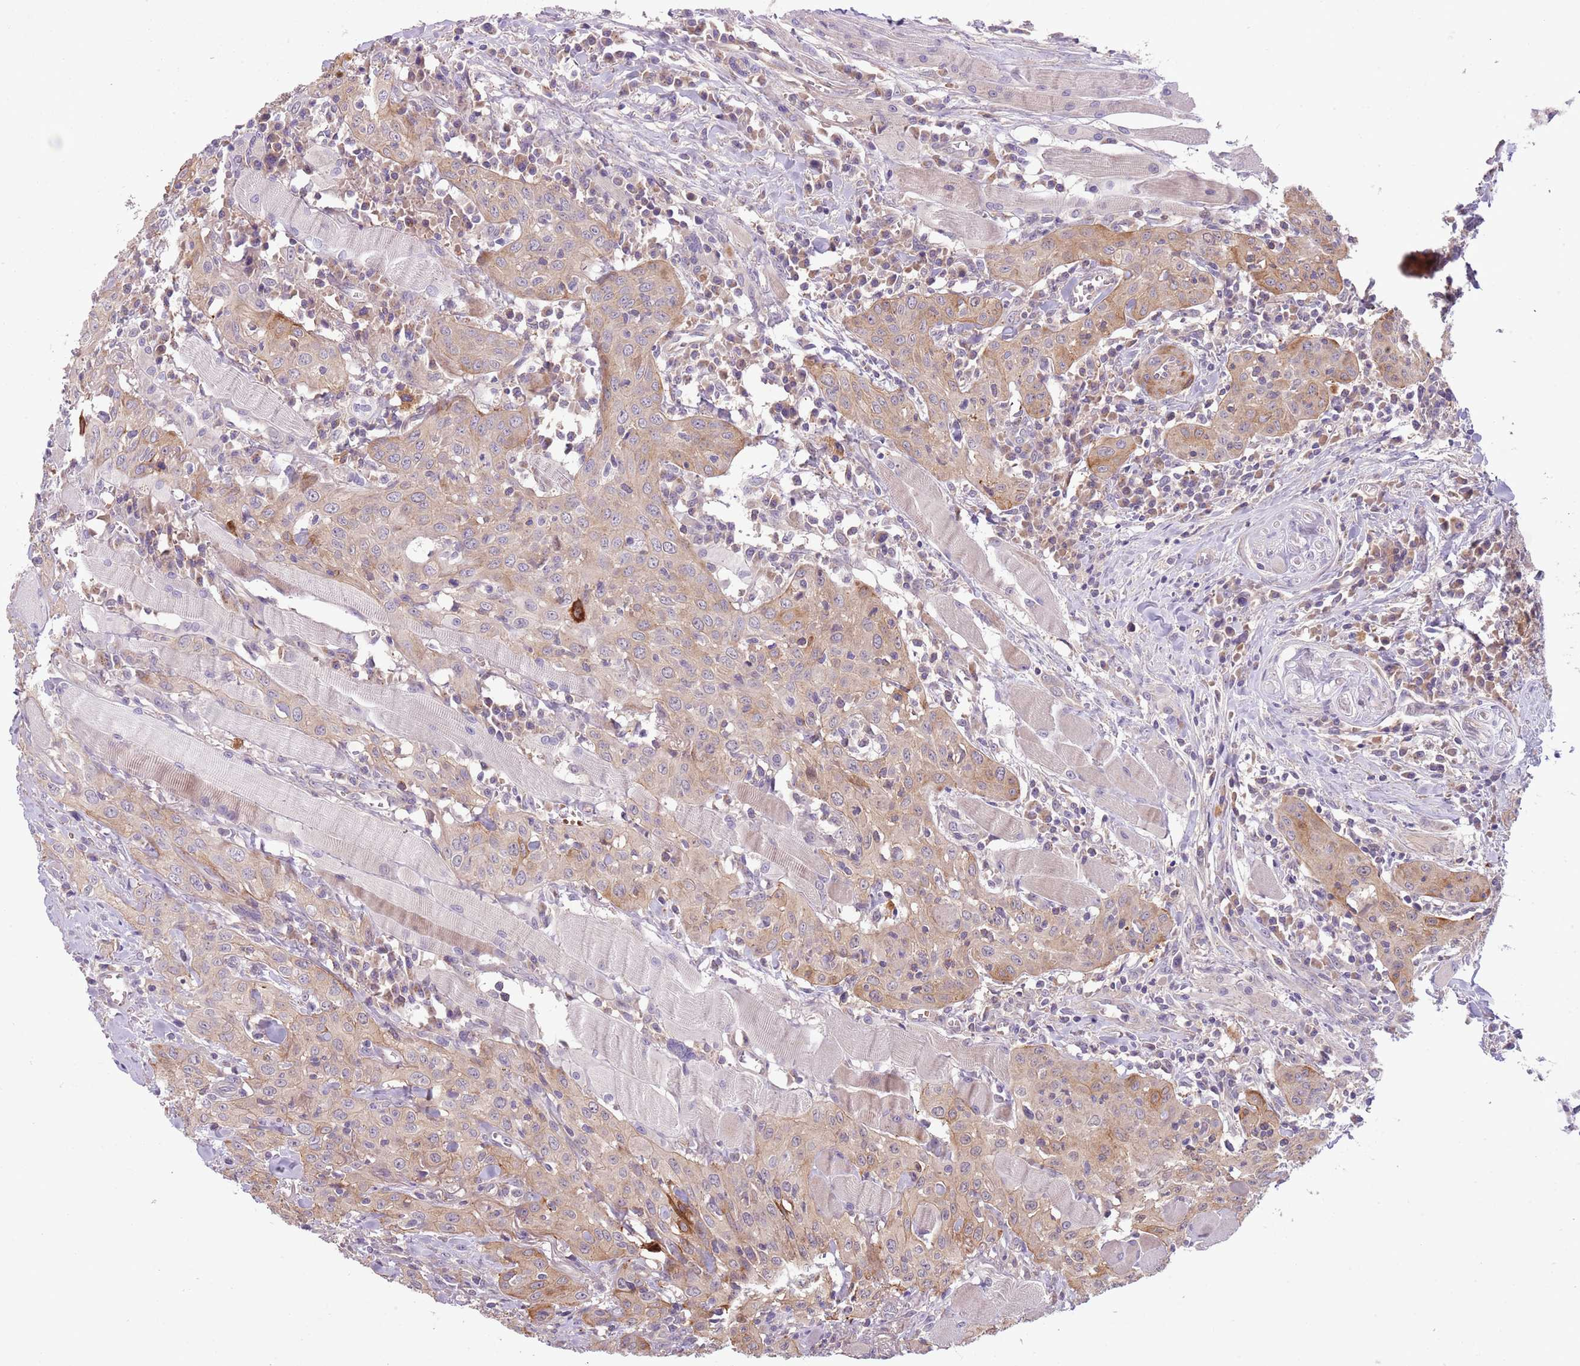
{"staining": {"intensity": "moderate", "quantity": "25%-75%", "location": "cytoplasmic/membranous"}, "tissue": "head and neck cancer", "cell_type": "Tumor cells", "image_type": "cancer", "snomed": [{"axis": "morphology", "description": "Squamous cell carcinoma, NOS"}, {"axis": "topography", "description": "Oral tissue"}, {"axis": "topography", "description": "Head-Neck"}], "caption": "There is medium levels of moderate cytoplasmic/membranous positivity in tumor cells of head and neck cancer, as demonstrated by immunohistochemical staining (brown color).", "gene": "TINAGL1", "patient": {"sex": "female", "age": 70}}